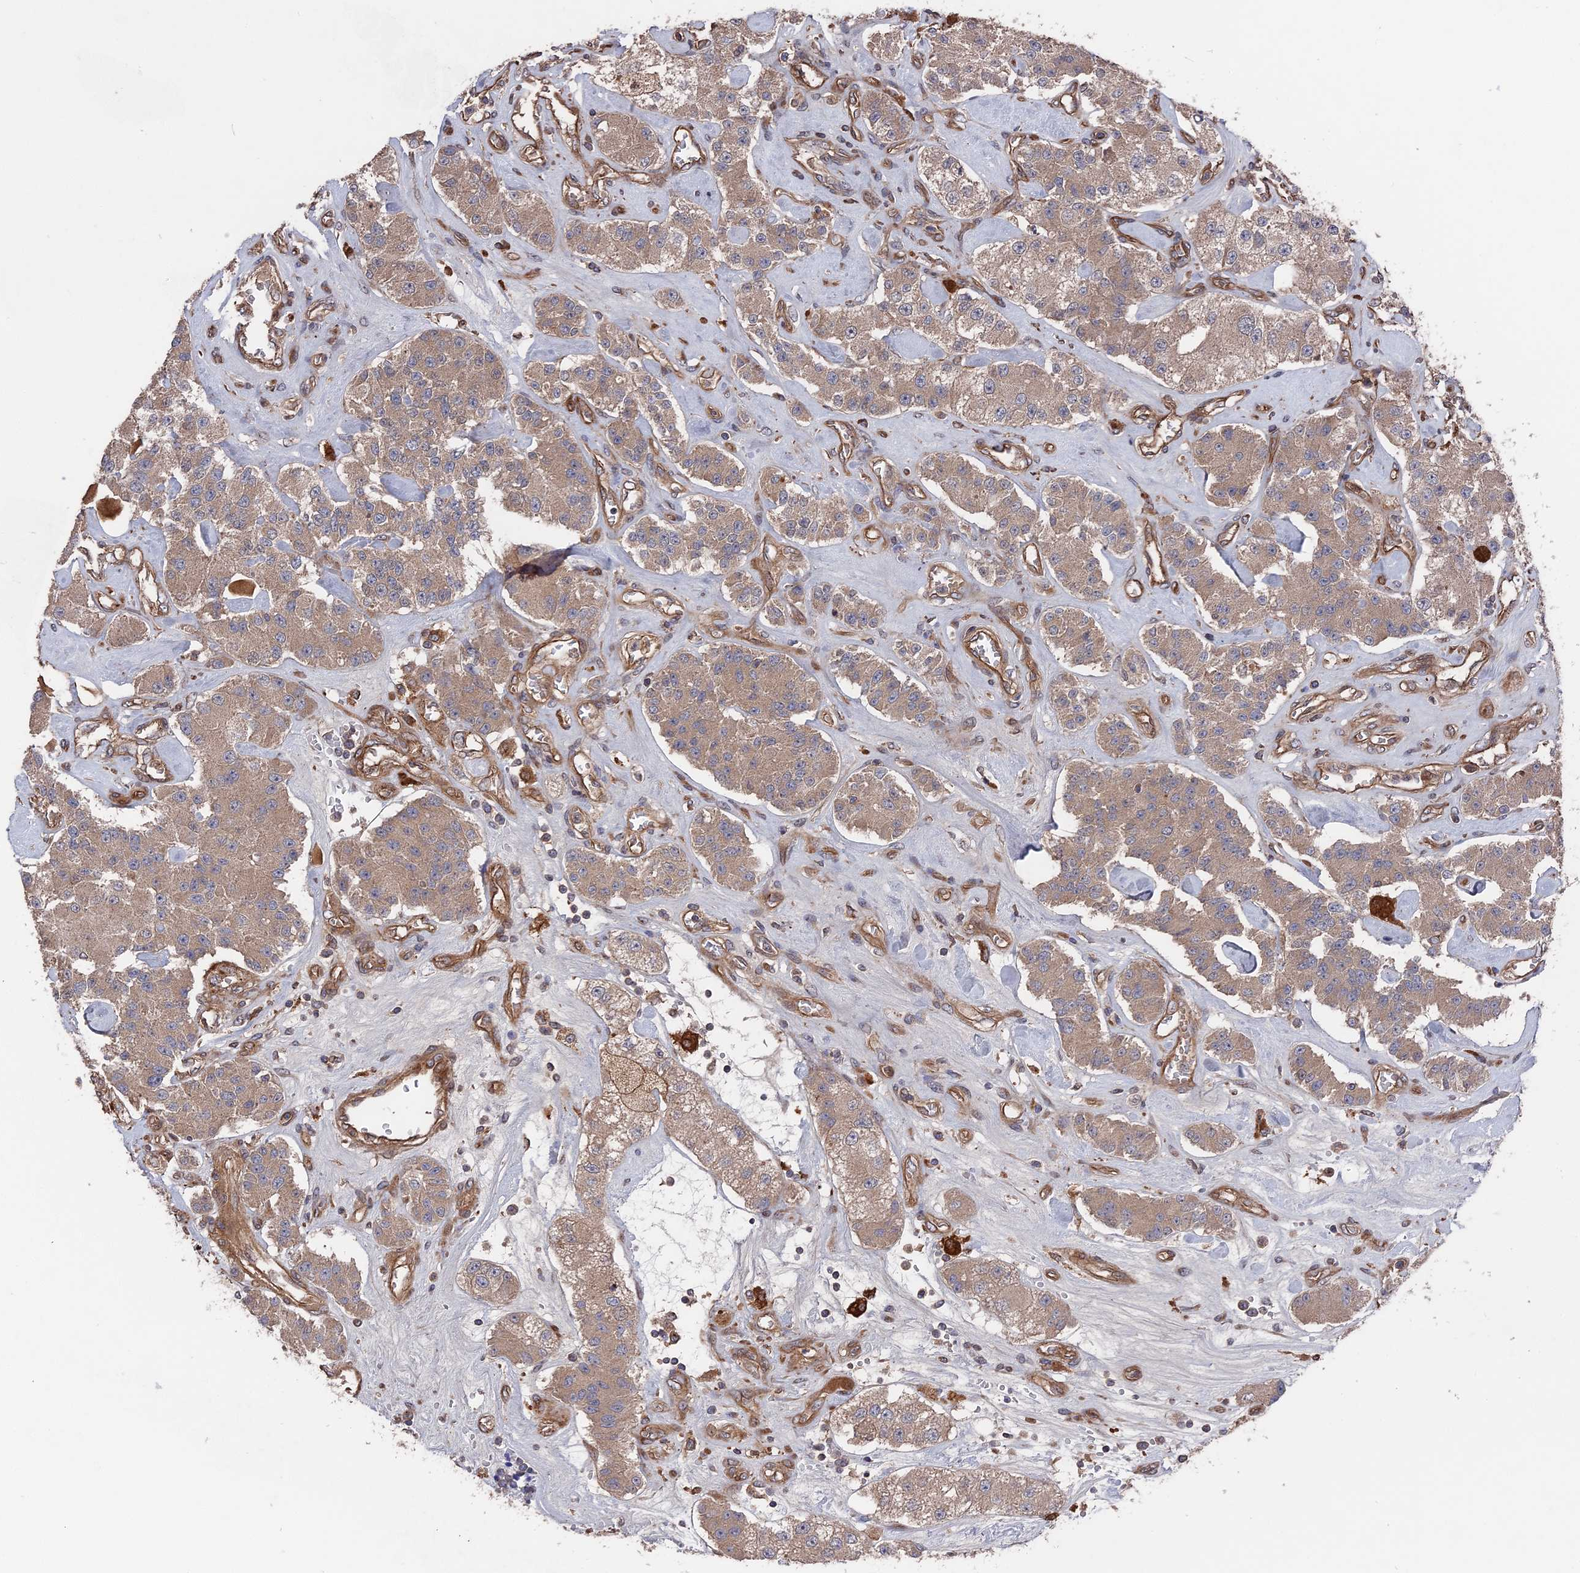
{"staining": {"intensity": "moderate", "quantity": ">75%", "location": "cytoplasmic/membranous"}, "tissue": "carcinoid", "cell_type": "Tumor cells", "image_type": "cancer", "snomed": [{"axis": "morphology", "description": "Carcinoid, malignant, NOS"}, {"axis": "topography", "description": "Pancreas"}], "caption": "The immunohistochemical stain labels moderate cytoplasmic/membranous positivity in tumor cells of carcinoid (malignant) tissue. (brown staining indicates protein expression, while blue staining denotes nuclei).", "gene": "DEF8", "patient": {"sex": "male", "age": 41}}